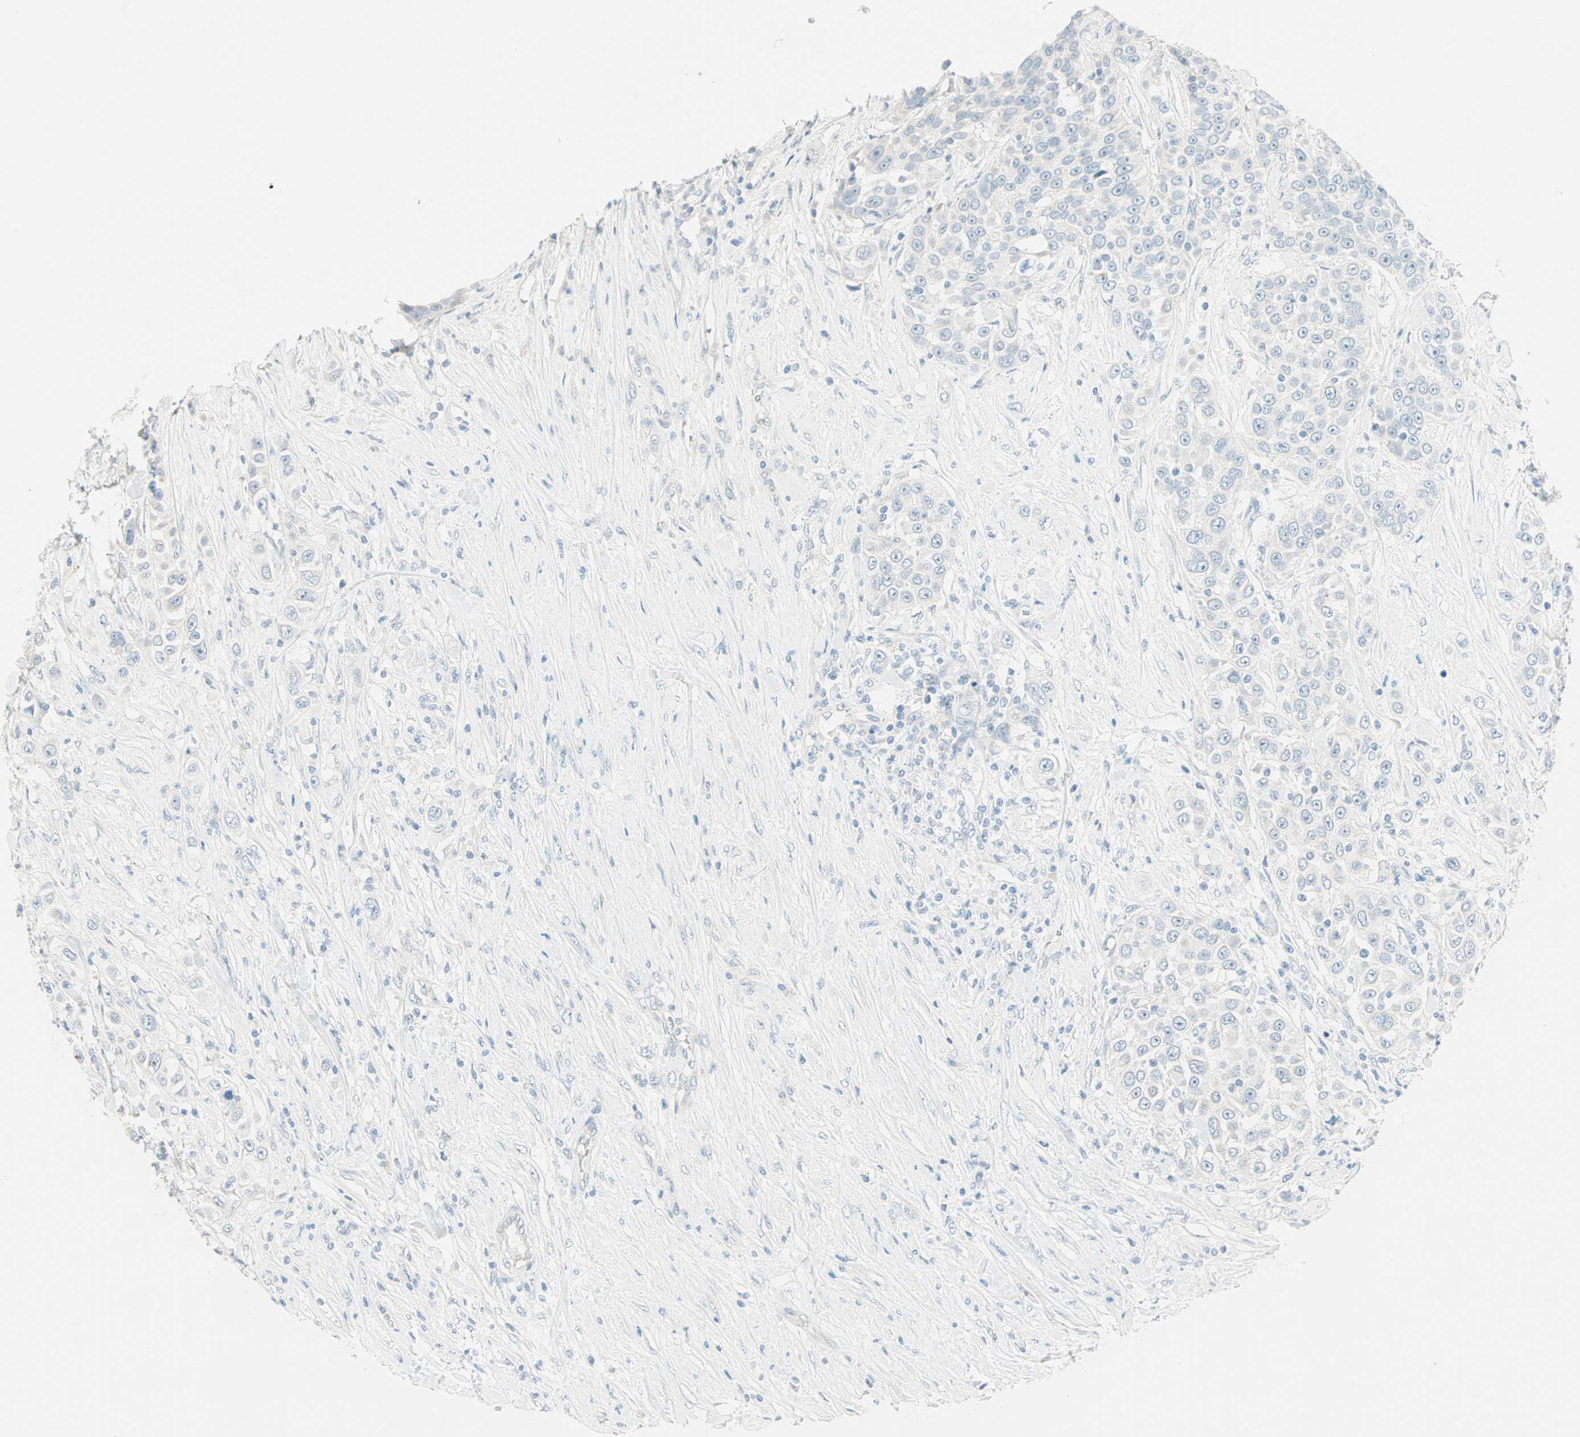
{"staining": {"intensity": "negative", "quantity": "none", "location": "none"}, "tissue": "urothelial cancer", "cell_type": "Tumor cells", "image_type": "cancer", "snomed": [{"axis": "morphology", "description": "Urothelial carcinoma, High grade"}, {"axis": "topography", "description": "Urinary bladder"}], "caption": "A histopathology image of human urothelial cancer is negative for staining in tumor cells.", "gene": "SULT1C2", "patient": {"sex": "female", "age": 80}}